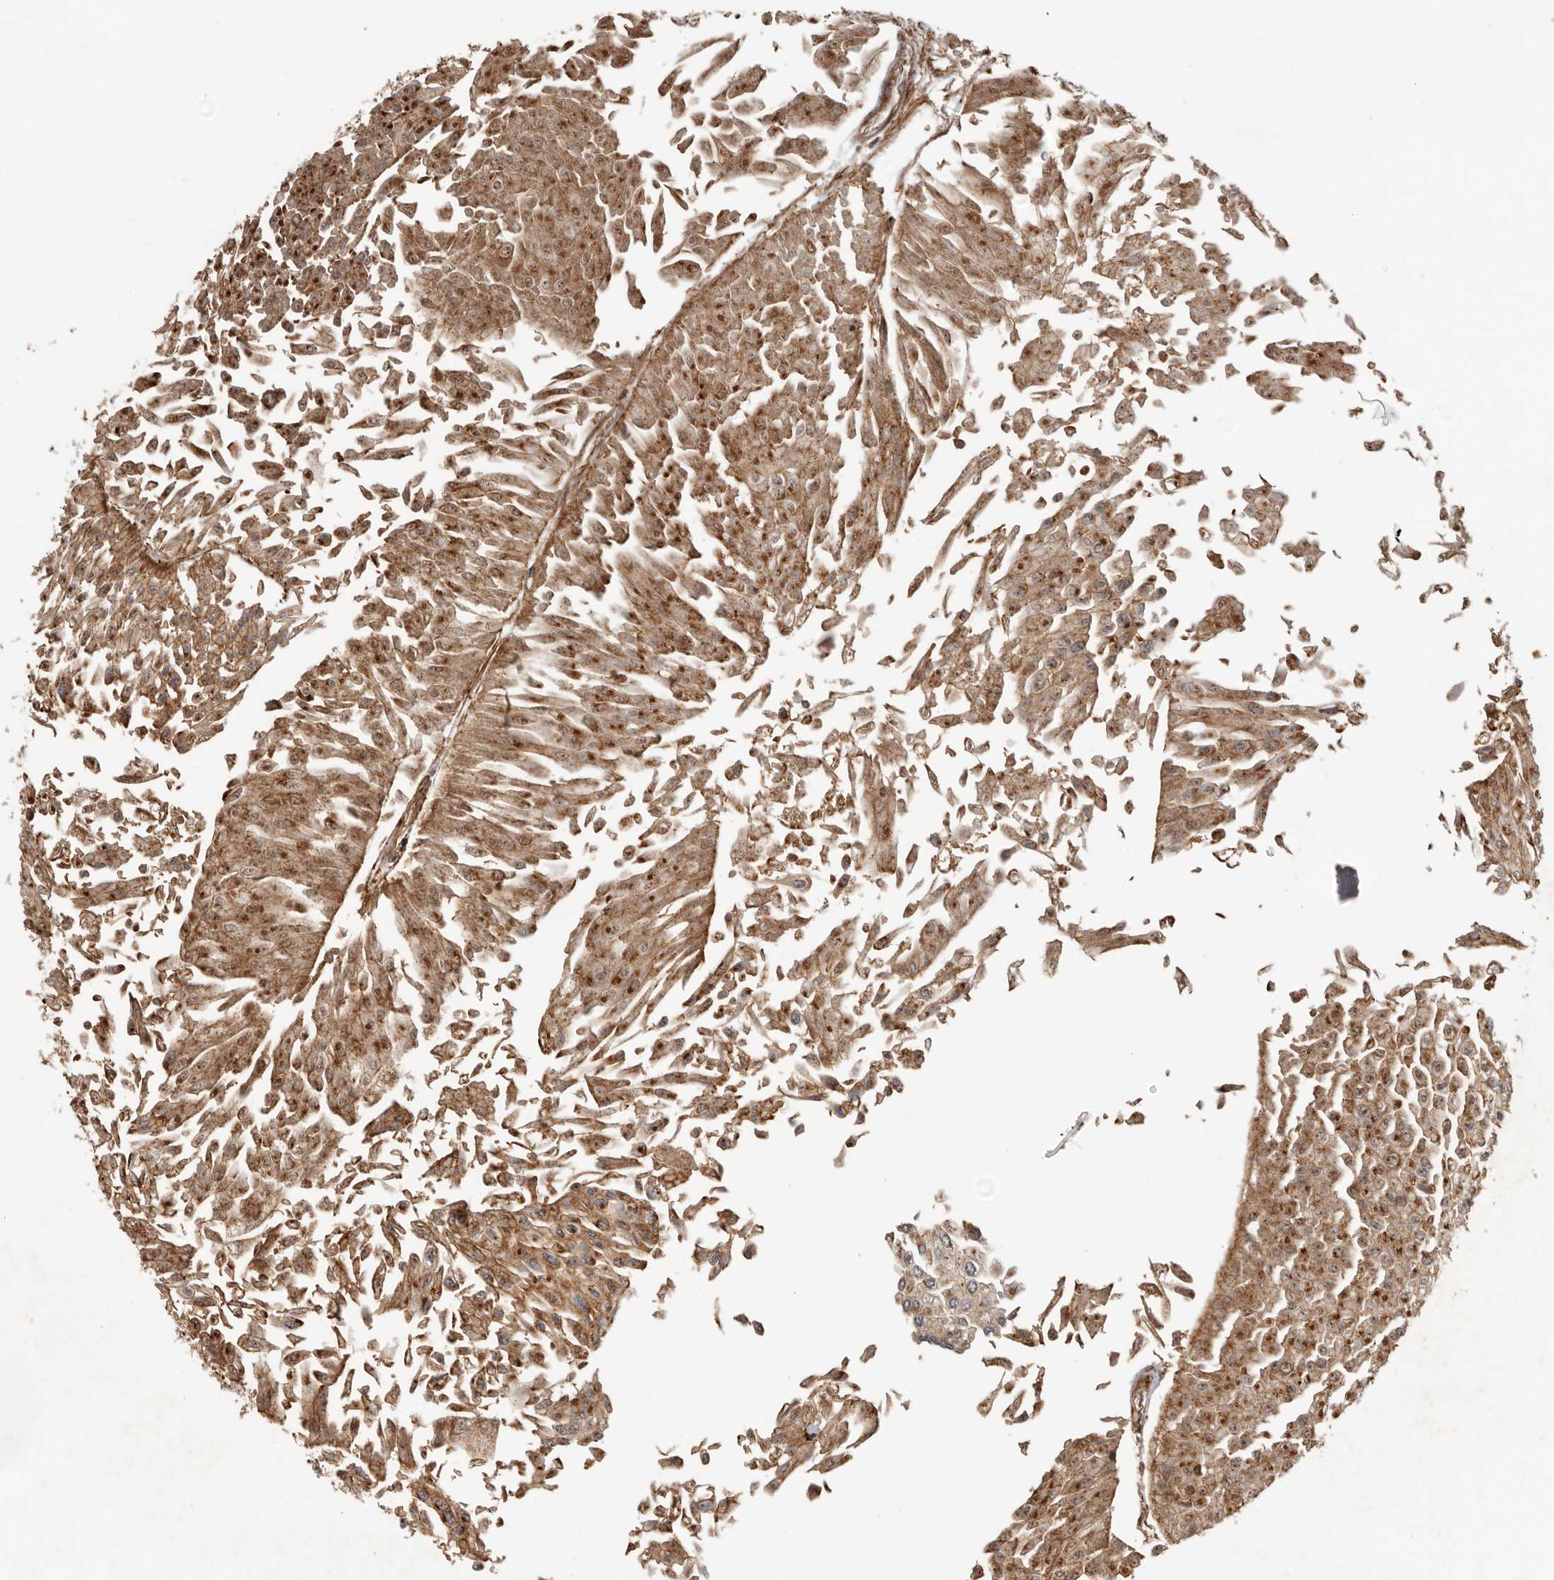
{"staining": {"intensity": "moderate", "quantity": ">75%", "location": "cytoplasmic/membranous"}, "tissue": "urothelial cancer", "cell_type": "Tumor cells", "image_type": "cancer", "snomed": [{"axis": "morphology", "description": "Urothelial carcinoma, Low grade"}, {"axis": "topography", "description": "Urinary bladder"}], "caption": "Urothelial carcinoma (low-grade) tissue exhibits moderate cytoplasmic/membranous expression in about >75% of tumor cells, visualized by immunohistochemistry.", "gene": "RNF157", "patient": {"sex": "male", "age": 67}}